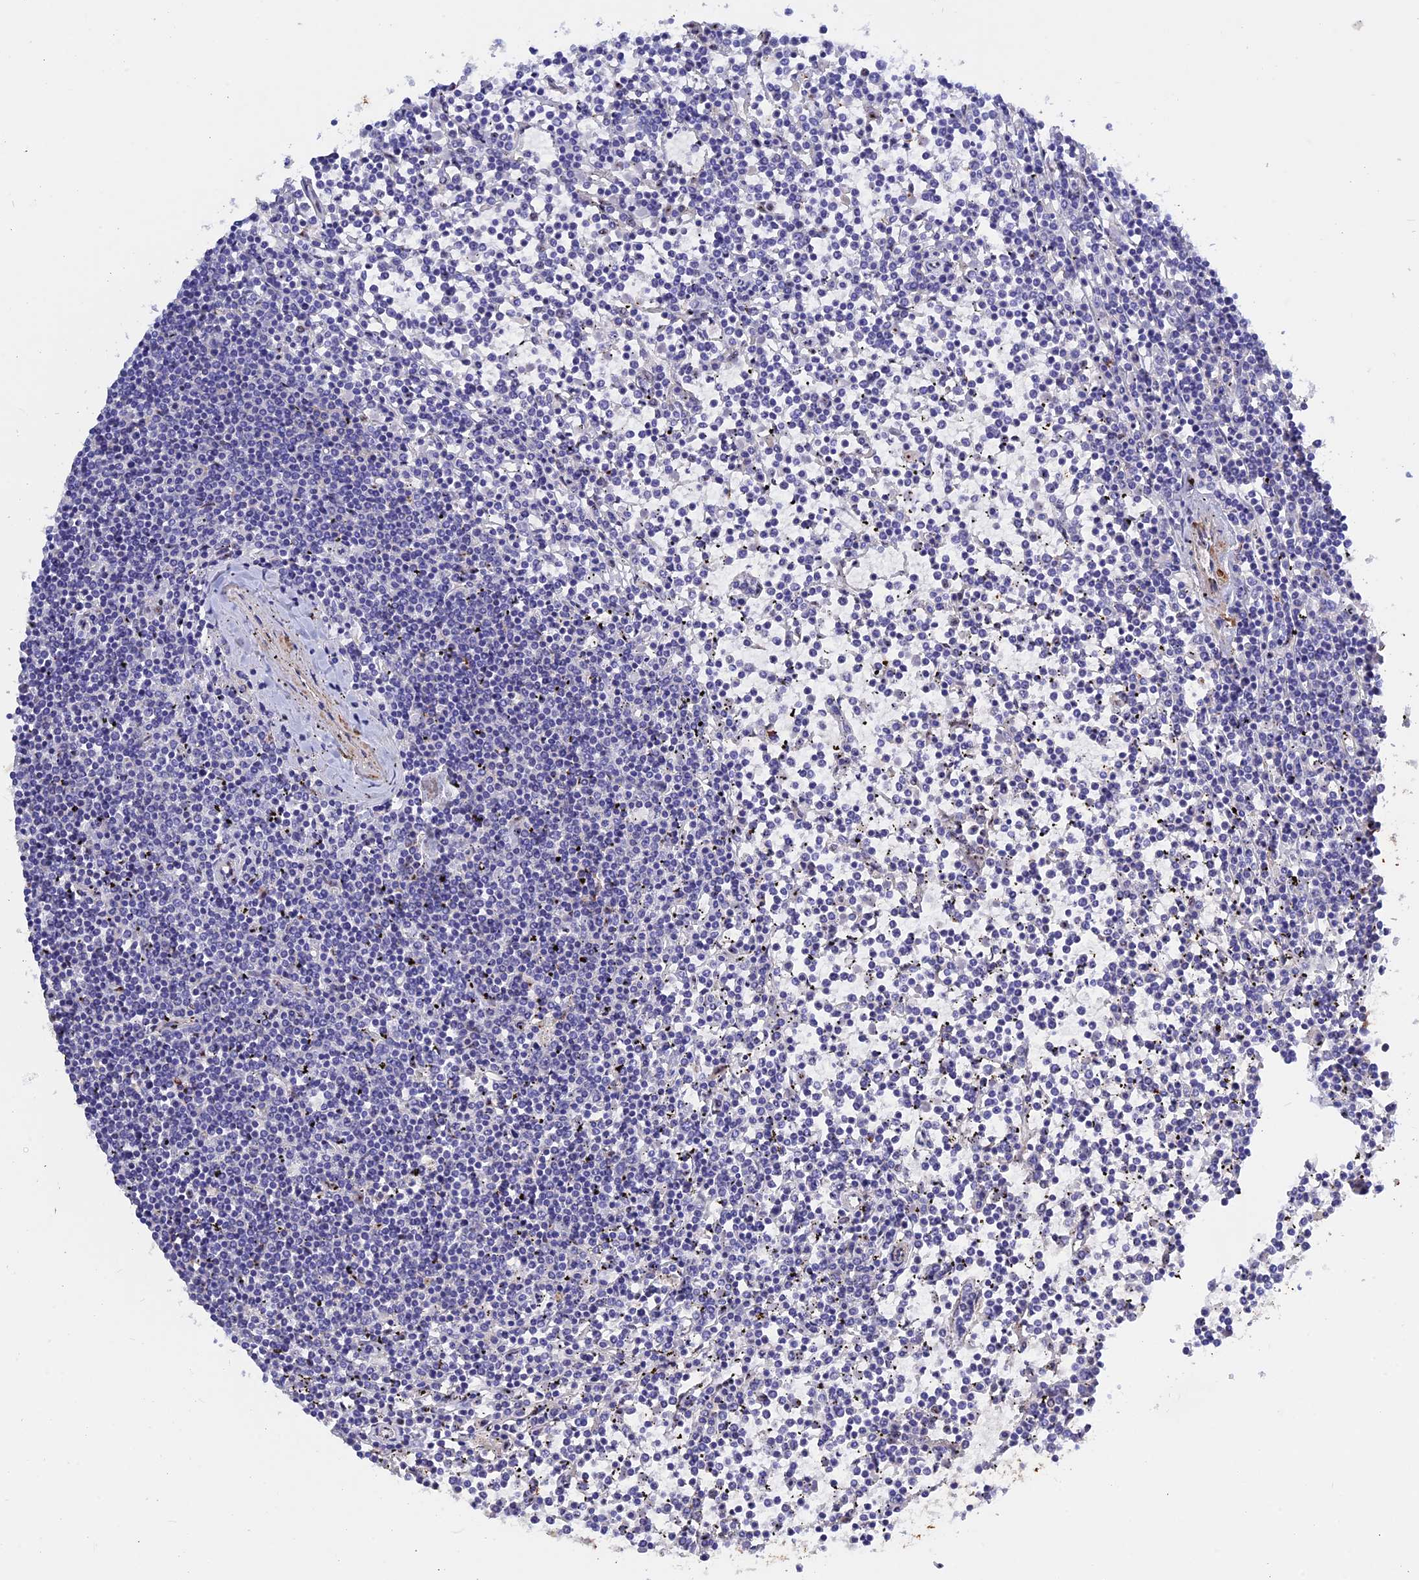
{"staining": {"intensity": "negative", "quantity": "none", "location": "none"}, "tissue": "lymphoma", "cell_type": "Tumor cells", "image_type": "cancer", "snomed": [{"axis": "morphology", "description": "Malignant lymphoma, non-Hodgkin's type, Low grade"}, {"axis": "topography", "description": "Spleen"}], "caption": "IHC of human lymphoma displays no positivity in tumor cells. The staining was performed using DAB (3,3'-diaminobenzidine) to visualize the protein expression in brown, while the nuclei were stained in blue with hematoxylin (Magnification: 20x).", "gene": "GK5", "patient": {"sex": "female", "age": 19}}